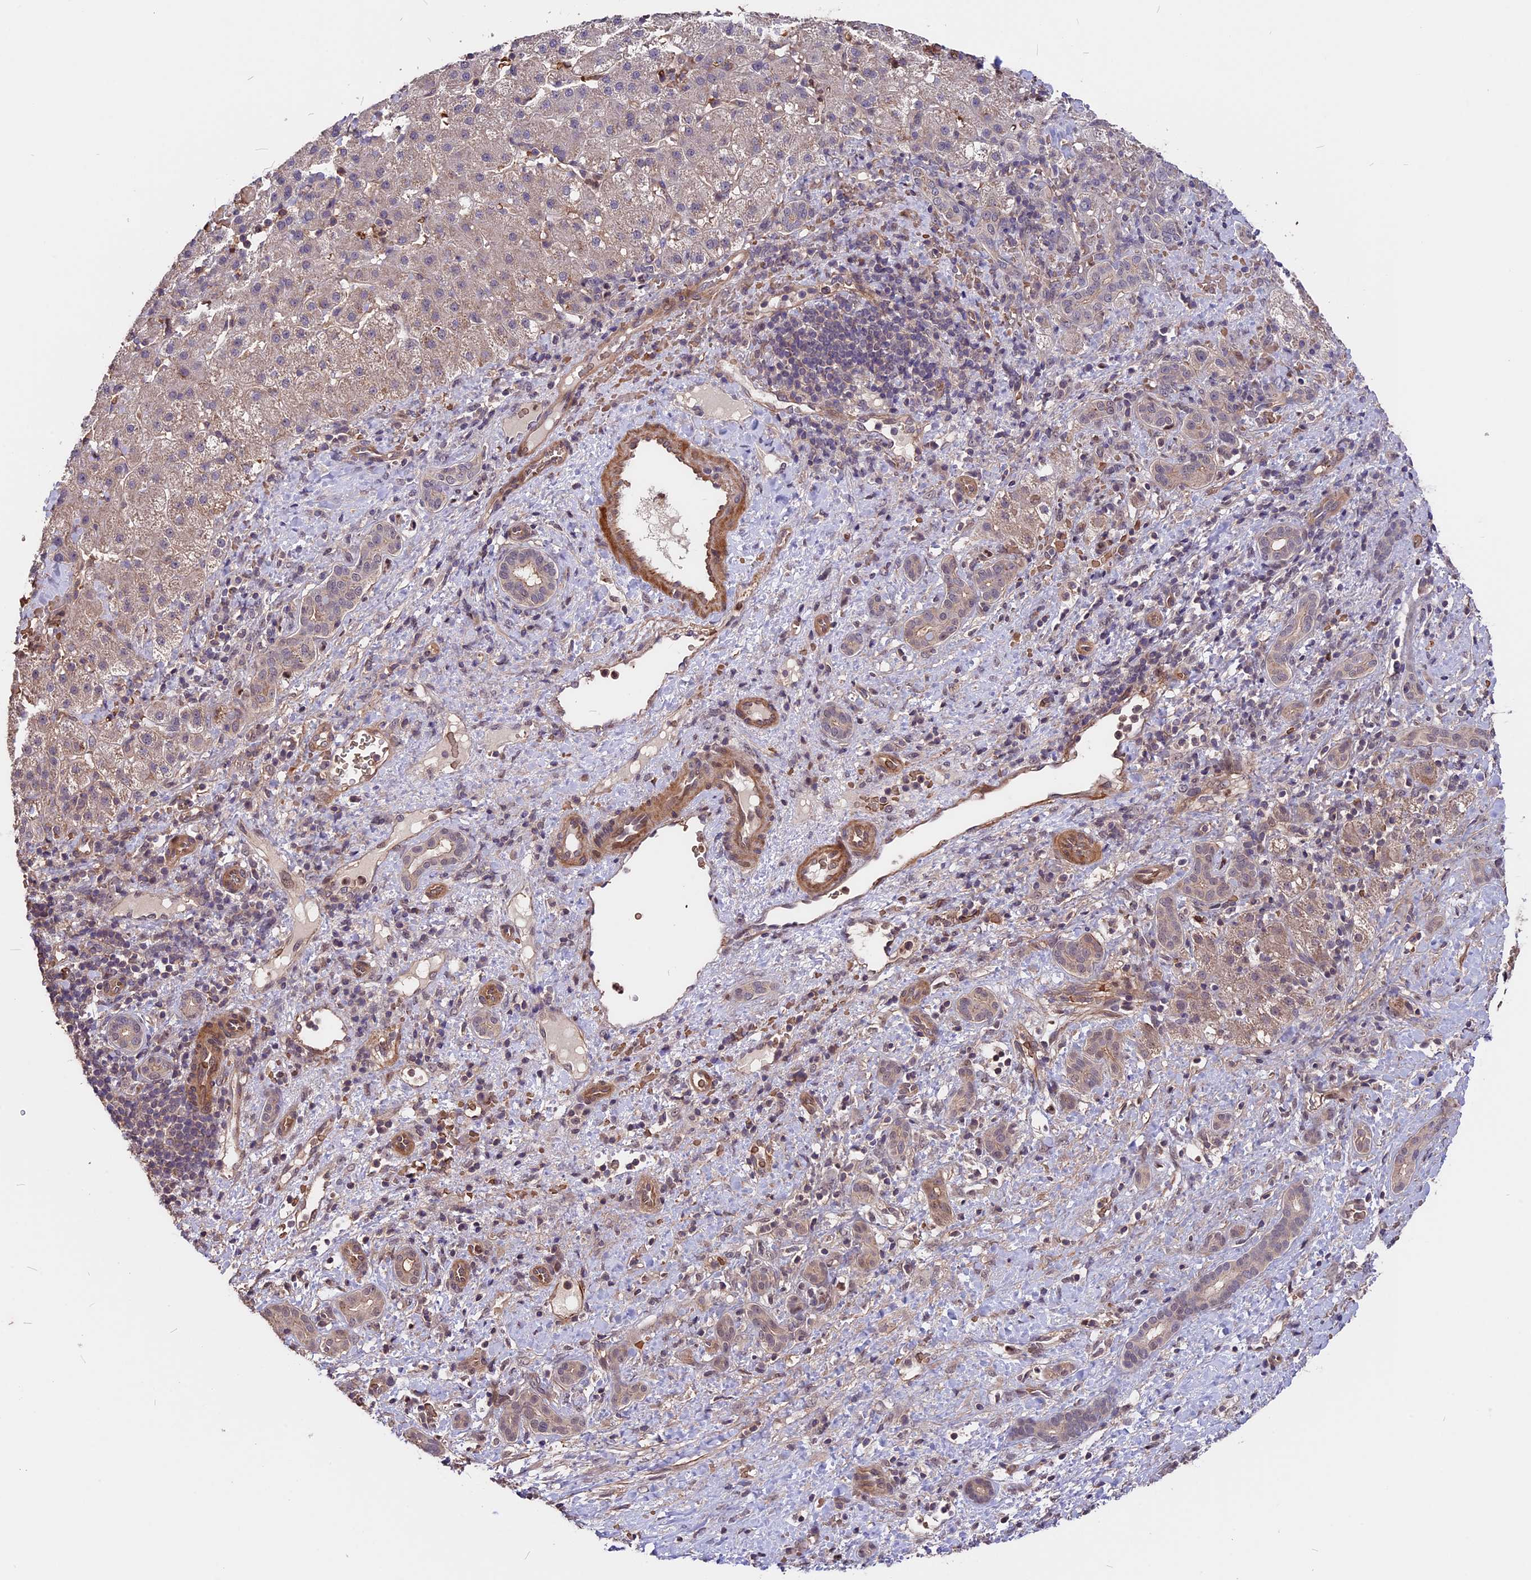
{"staining": {"intensity": "negative", "quantity": "none", "location": "none"}, "tissue": "liver cancer", "cell_type": "Tumor cells", "image_type": "cancer", "snomed": [{"axis": "morphology", "description": "Normal tissue, NOS"}, {"axis": "morphology", "description": "Carcinoma, Hepatocellular, NOS"}, {"axis": "topography", "description": "Liver"}], "caption": "Immunohistochemistry of liver cancer (hepatocellular carcinoma) shows no staining in tumor cells. (Stains: DAB (3,3'-diaminobenzidine) immunohistochemistry with hematoxylin counter stain, Microscopy: brightfield microscopy at high magnification).", "gene": "ZC3H10", "patient": {"sex": "male", "age": 57}}